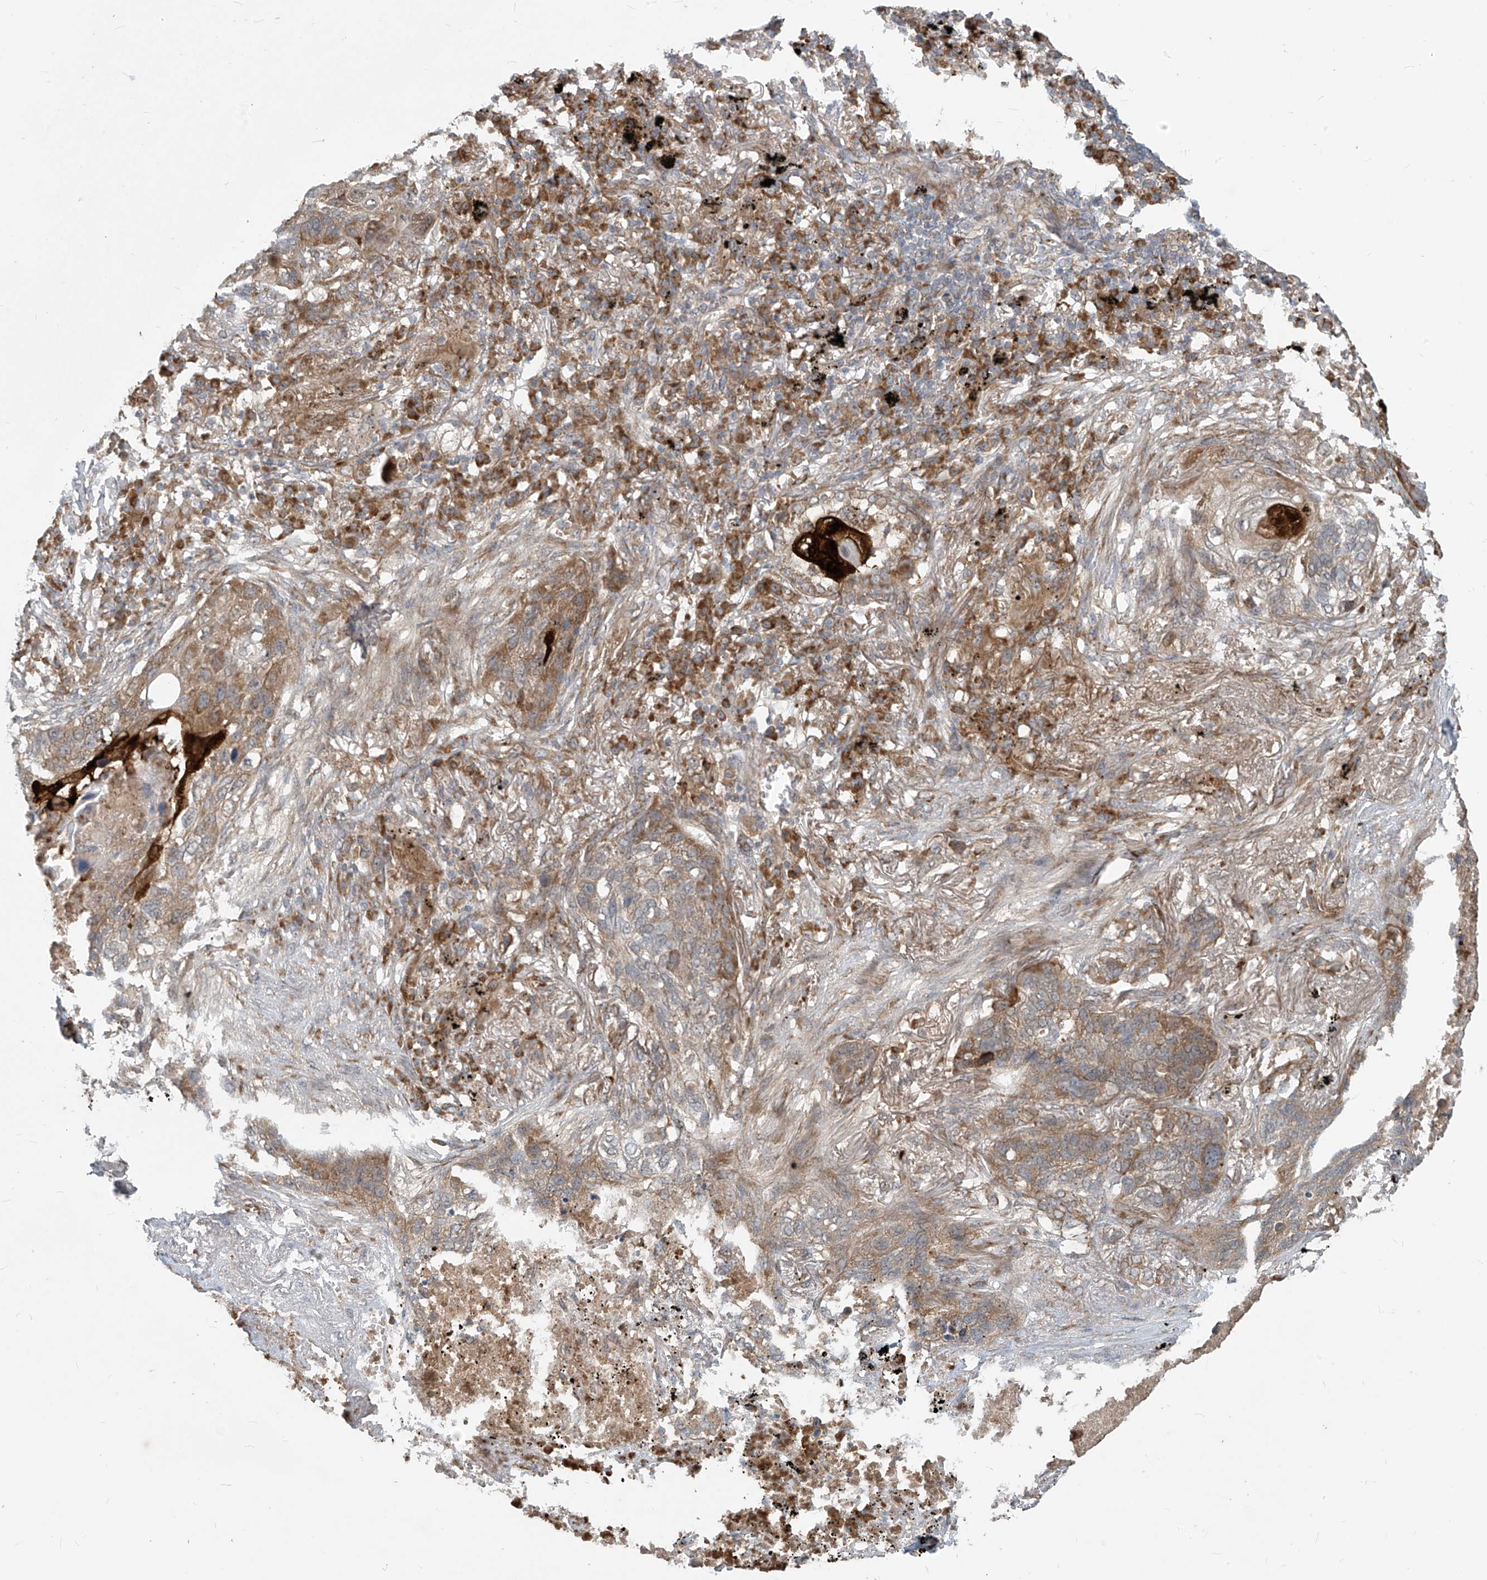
{"staining": {"intensity": "moderate", "quantity": ">75%", "location": "cytoplasmic/membranous"}, "tissue": "lung cancer", "cell_type": "Tumor cells", "image_type": "cancer", "snomed": [{"axis": "morphology", "description": "Squamous cell carcinoma, NOS"}, {"axis": "topography", "description": "Lung"}], "caption": "A brown stain labels moderate cytoplasmic/membranous expression of a protein in human lung squamous cell carcinoma tumor cells. (DAB IHC, brown staining for protein, blue staining for nuclei).", "gene": "KATNIP", "patient": {"sex": "female", "age": 63}}